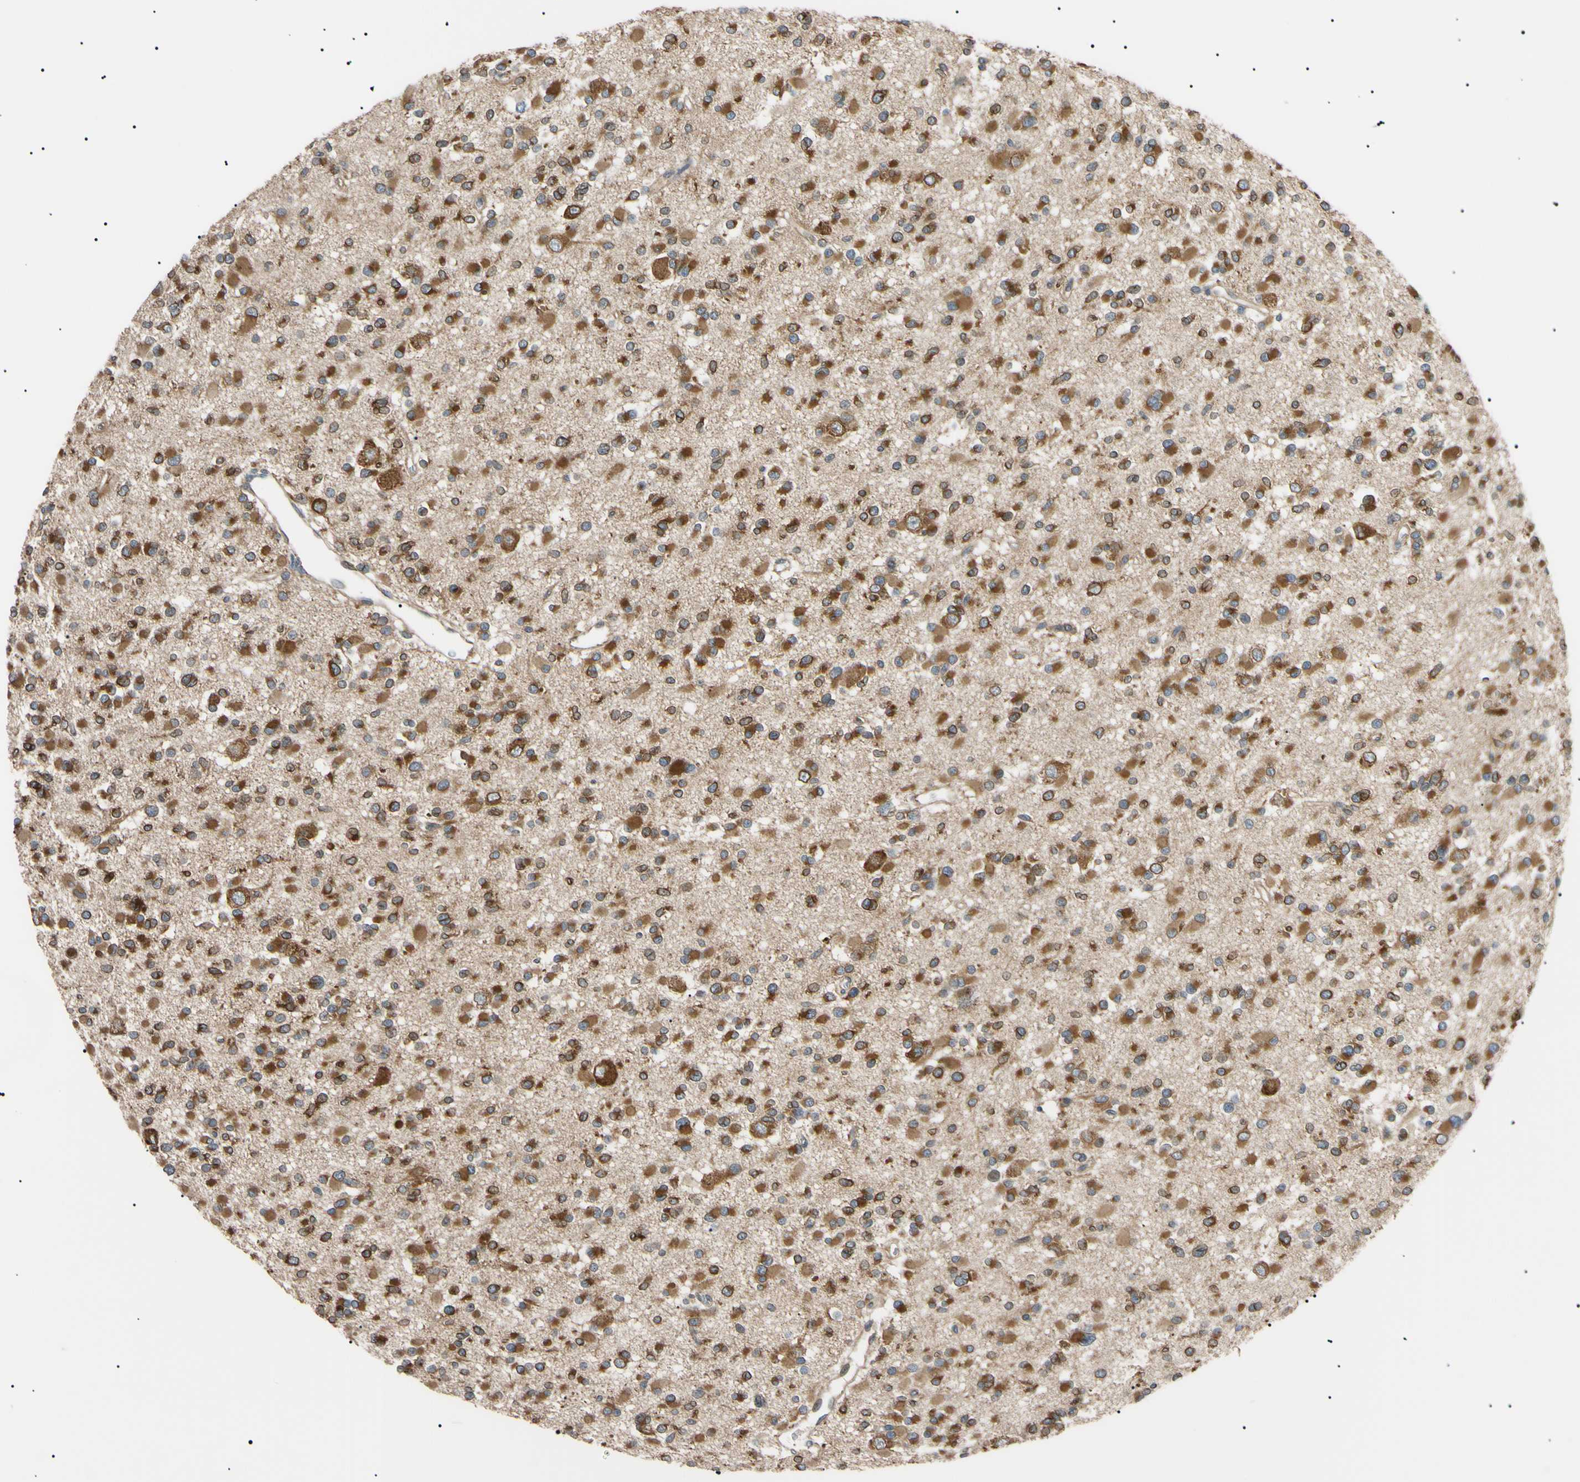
{"staining": {"intensity": "moderate", "quantity": ">75%", "location": "cytoplasmic/membranous"}, "tissue": "glioma", "cell_type": "Tumor cells", "image_type": "cancer", "snomed": [{"axis": "morphology", "description": "Glioma, malignant, Low grade"}, {"axis": "topography", "description": "Brain"}], "caption": "IHC histopathology image of neoplastic tissue: human glioma stained using IHC demonstrates medium levels of moderate protein expression localized specifically in the cytoplasmic/membranous of tumor cells, appearing as a cytoplasmic/membranous brown color.", "gene": "VAPA", "patient": {"sex": "female", "age": 22}}